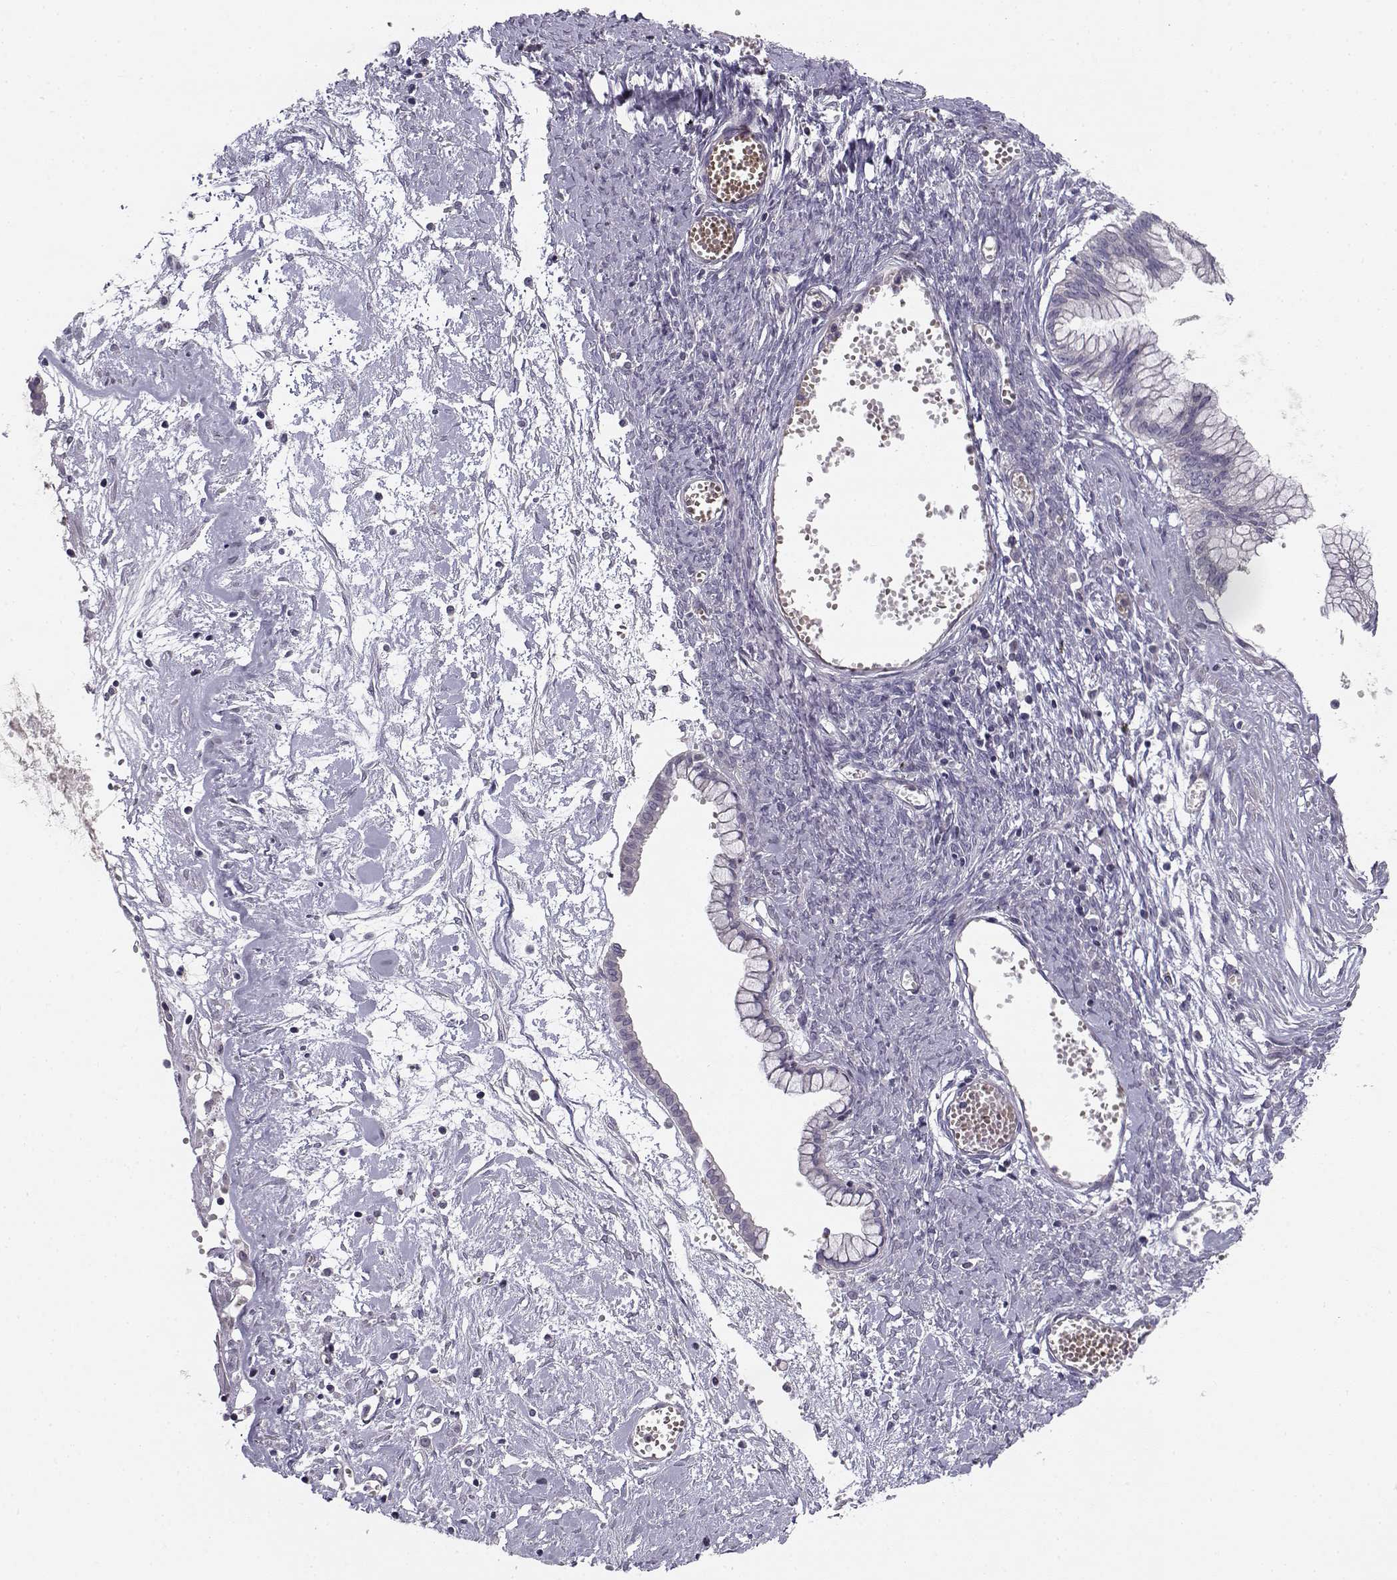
{"staining": {"intensity": "negative", "quantity": "none", "location": "none"}, "tissue": "ovarian cancer", "cell_type": "Tumor cells", "image_type": "cancer", "snomed": [{"axis": "morphology", "description": "Cystadenocarcinoma, mucinous, NOS"}, {"axis": "topography", "description": "Ovary"}], "caption": "This is an immunohistochemistry (IHC) histopathology image of human ovarian cancer. There is no expression in tumor cells.", "gene": "DDX25", "patient": {"sex": "female", "age": 67}}